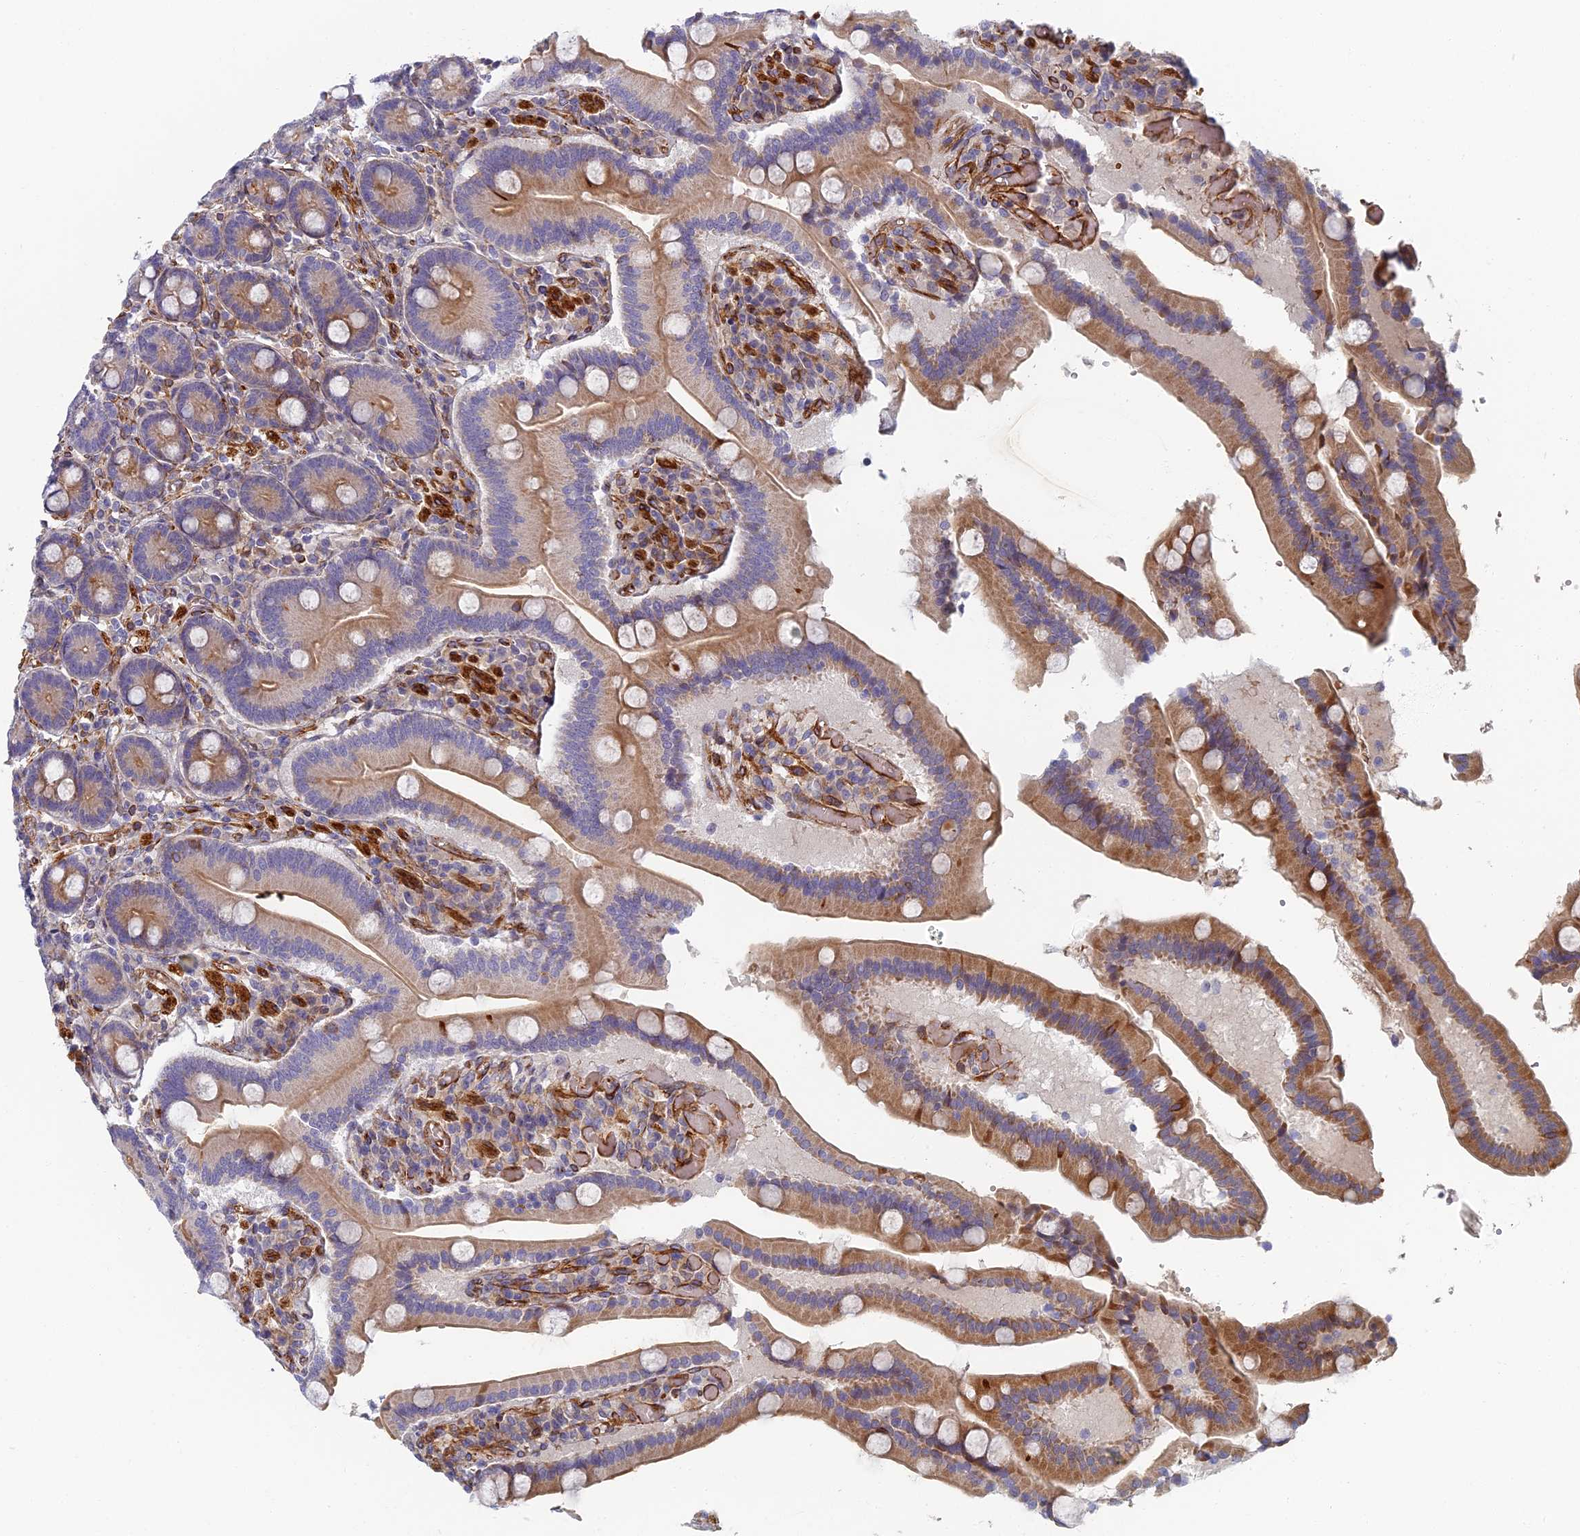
{"staining": {"intensity": "moderate", "quantity": "25%-75%", "location": "cytoplasmic/membranous"}, "tissue": "duodenum", "cell_type": "Glandular cells", "image_type": "normal", "snomed": [{"axis": "morphology", "description": "Normal tissue, NOS"}, {"axis": "topography", "description": "Duodenum"}], "caption": "DAB immunohistochemical staining of unremarkable duodenum demonstrates moderate cytoplasmic/membranous protein staining in about 25%-75% of glandular cells.", "gene": "ABCB10", "patient": {"sex": "female", "age": 62}}